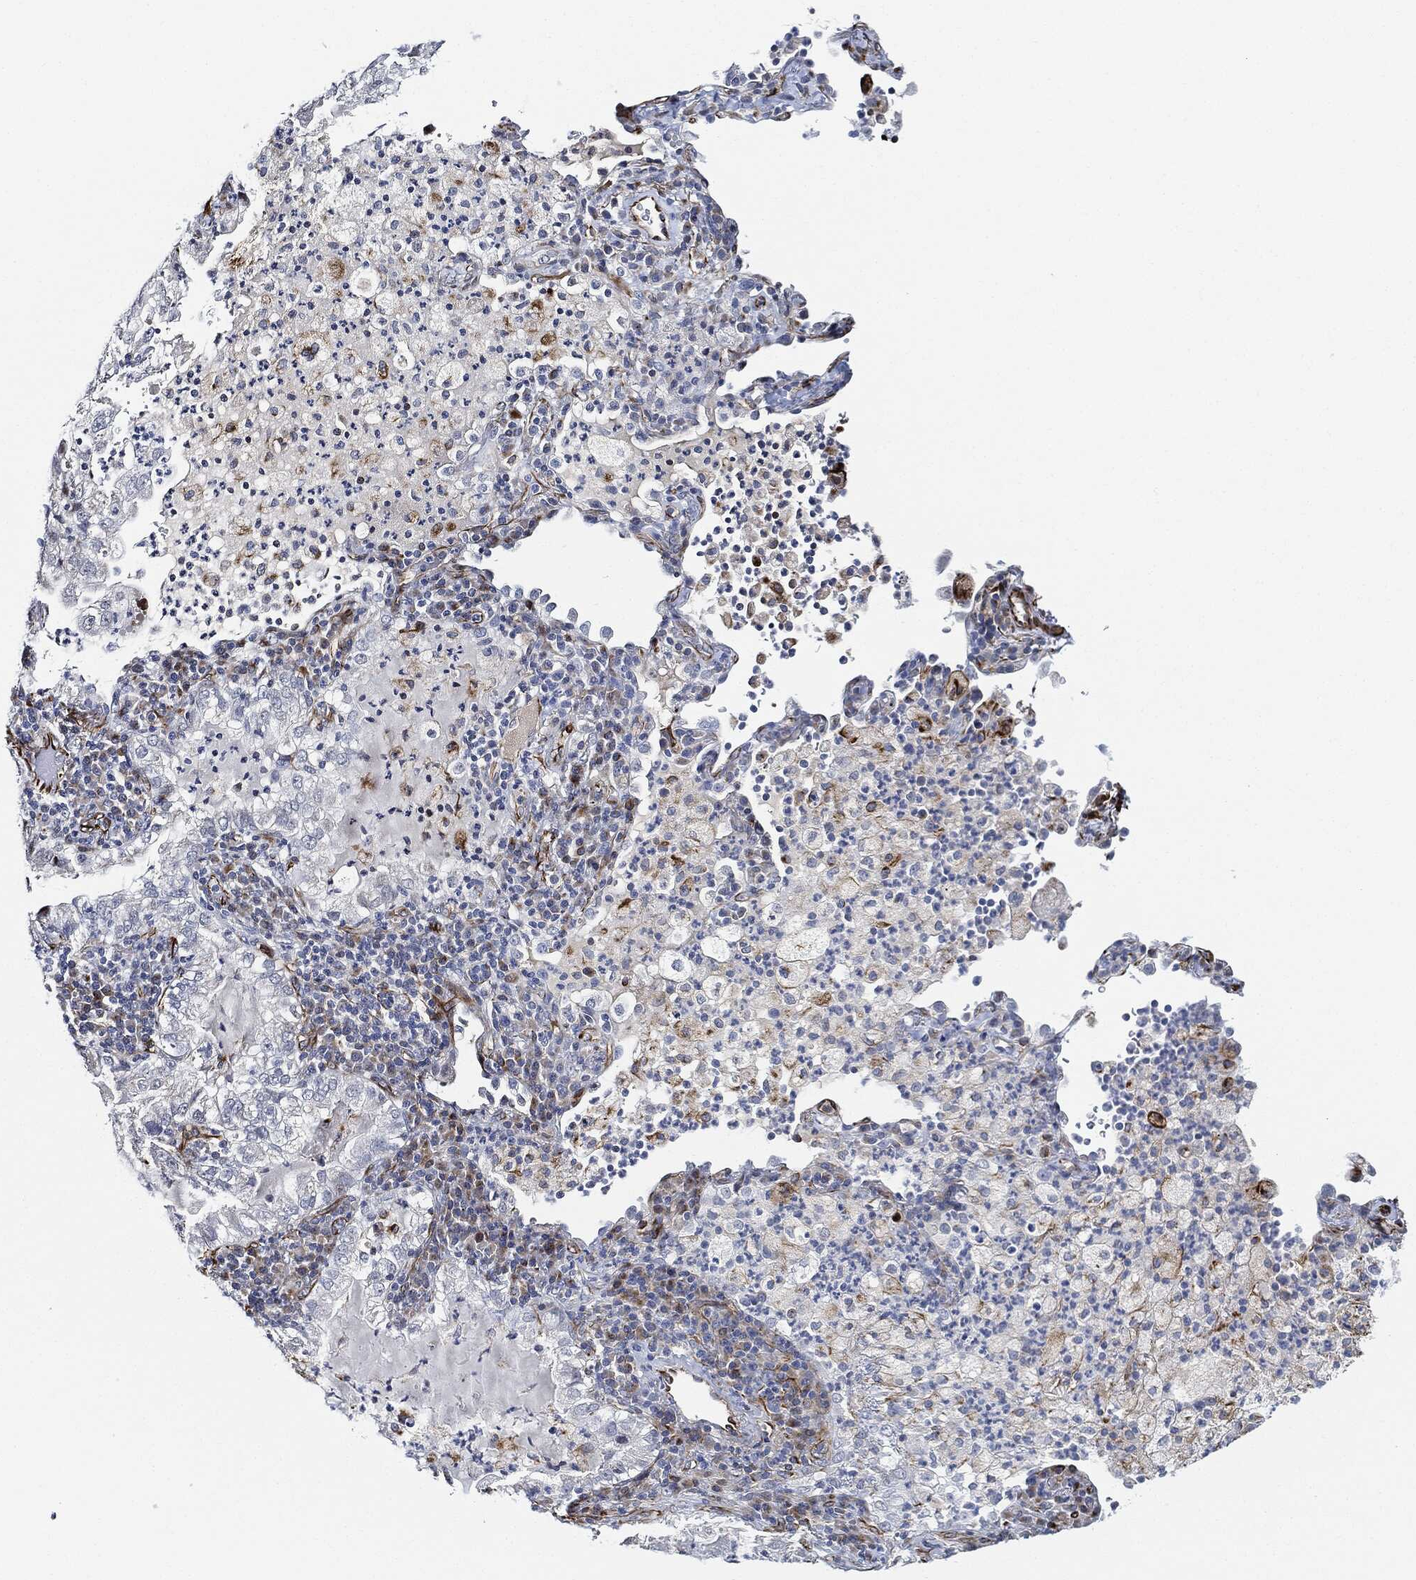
{"staining": {"intensity": "negative", "quantity": "none", "location": "none"}, "tissue": "lung cancer", "cell_type": "Tumor cells", "image_type": "cancer", "snomed": [{"axis": "morphology", "description": "Adenocarcinoma, NOS"}, {"axis": "topography", "description": "Lung"}], "caption": "Protein analysis of lung cancer reveals no significant staining in tumor cells.", "gene": "THSD1", "patient": {"sex": "female", "age": 73}}